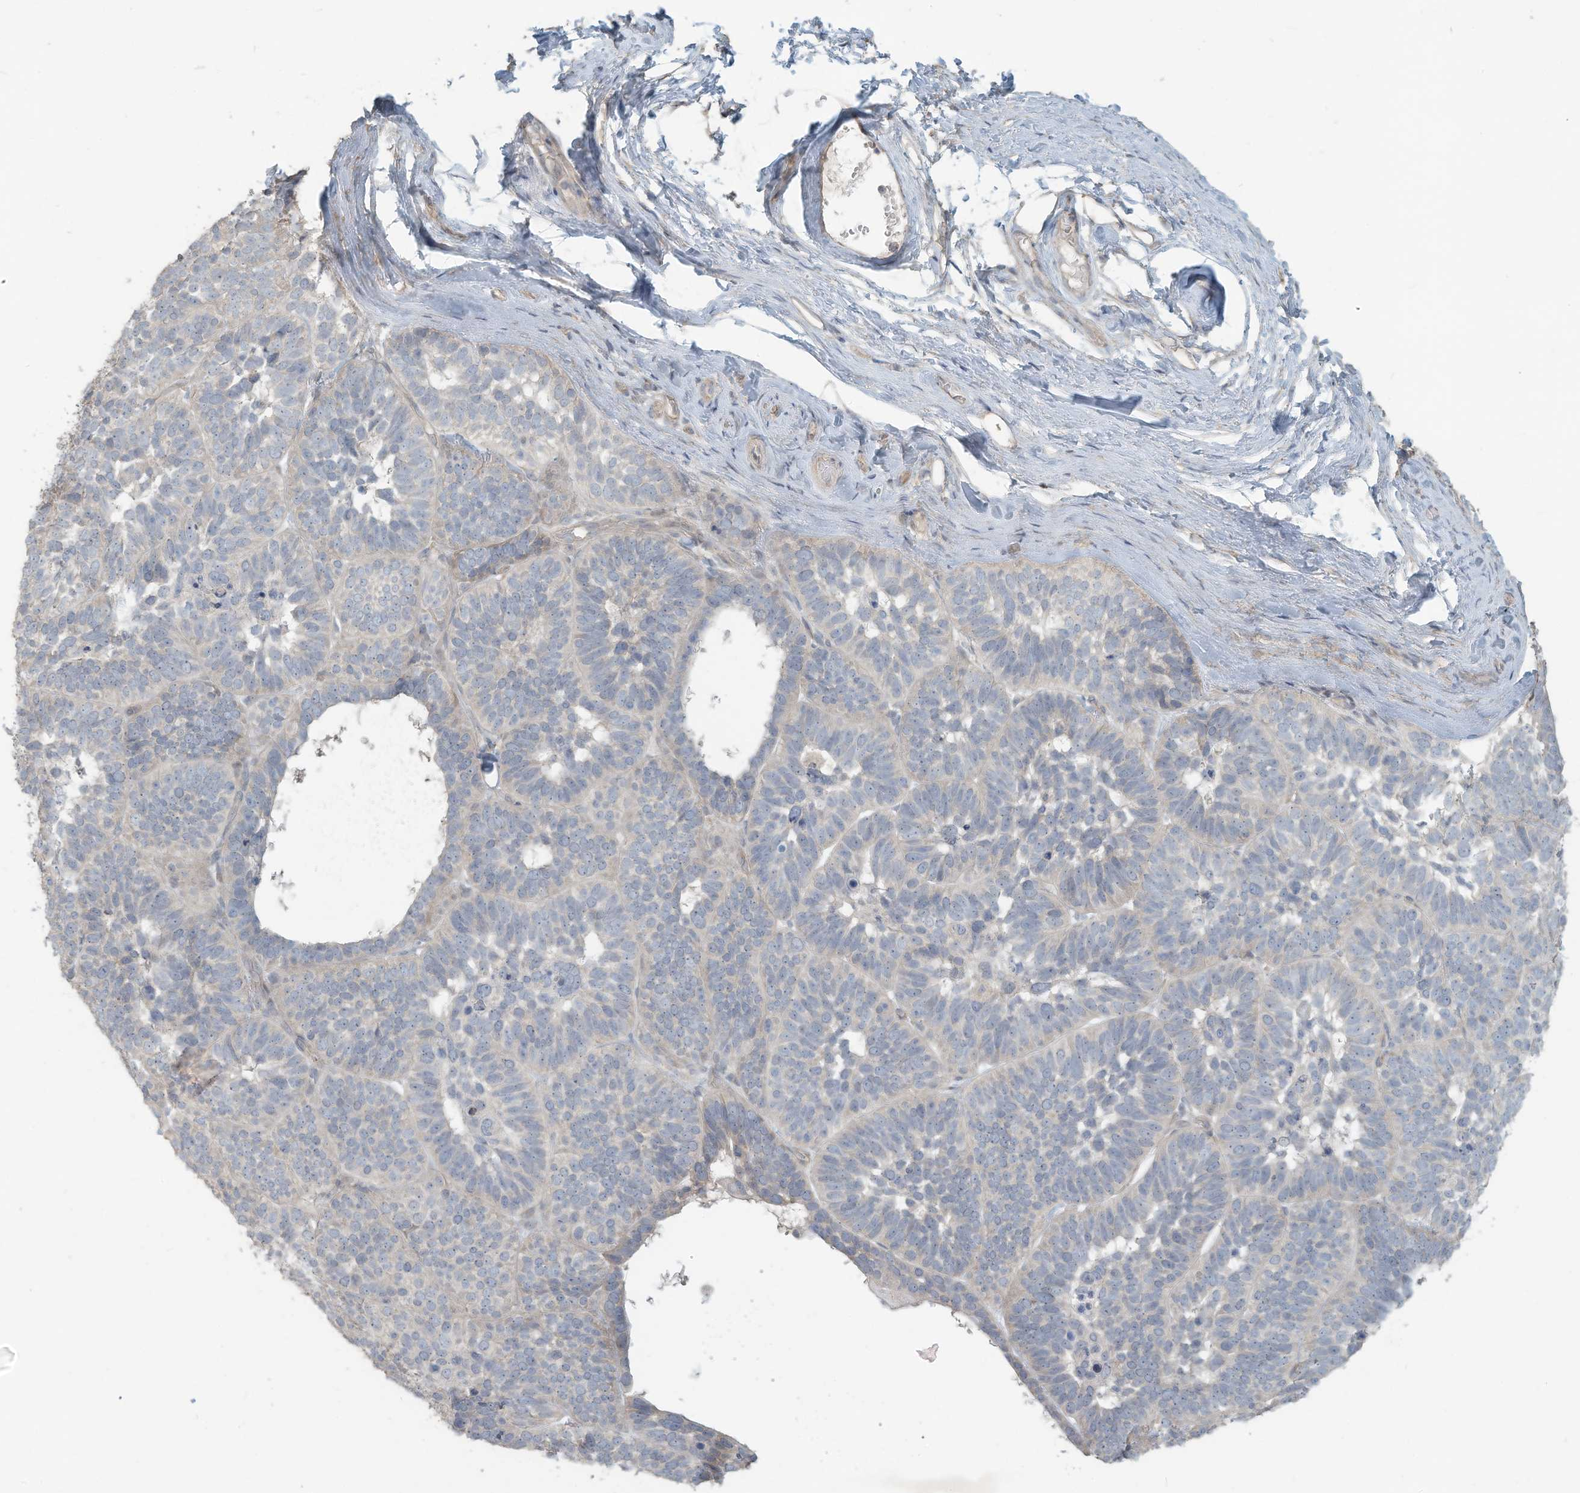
{"staining": {"intensity": "negative", "quantity": "none", "location": "none"}, "tissue": "skin cancer", "cell_type": "Tumor cells", "image_type": "cancer", "snomed": [{"axis": "morphology", "description": "Basal cell carcinoma"}, {"axis": "topography", "description": "Skin"}], "caption": "DAB immunohistochemical staining of skin cancer (basal cell carcinoma) exhibits no significant expression in tumor cells.", "gene": "MAGIX", "patient": {"sex": "male", "age": 62}}